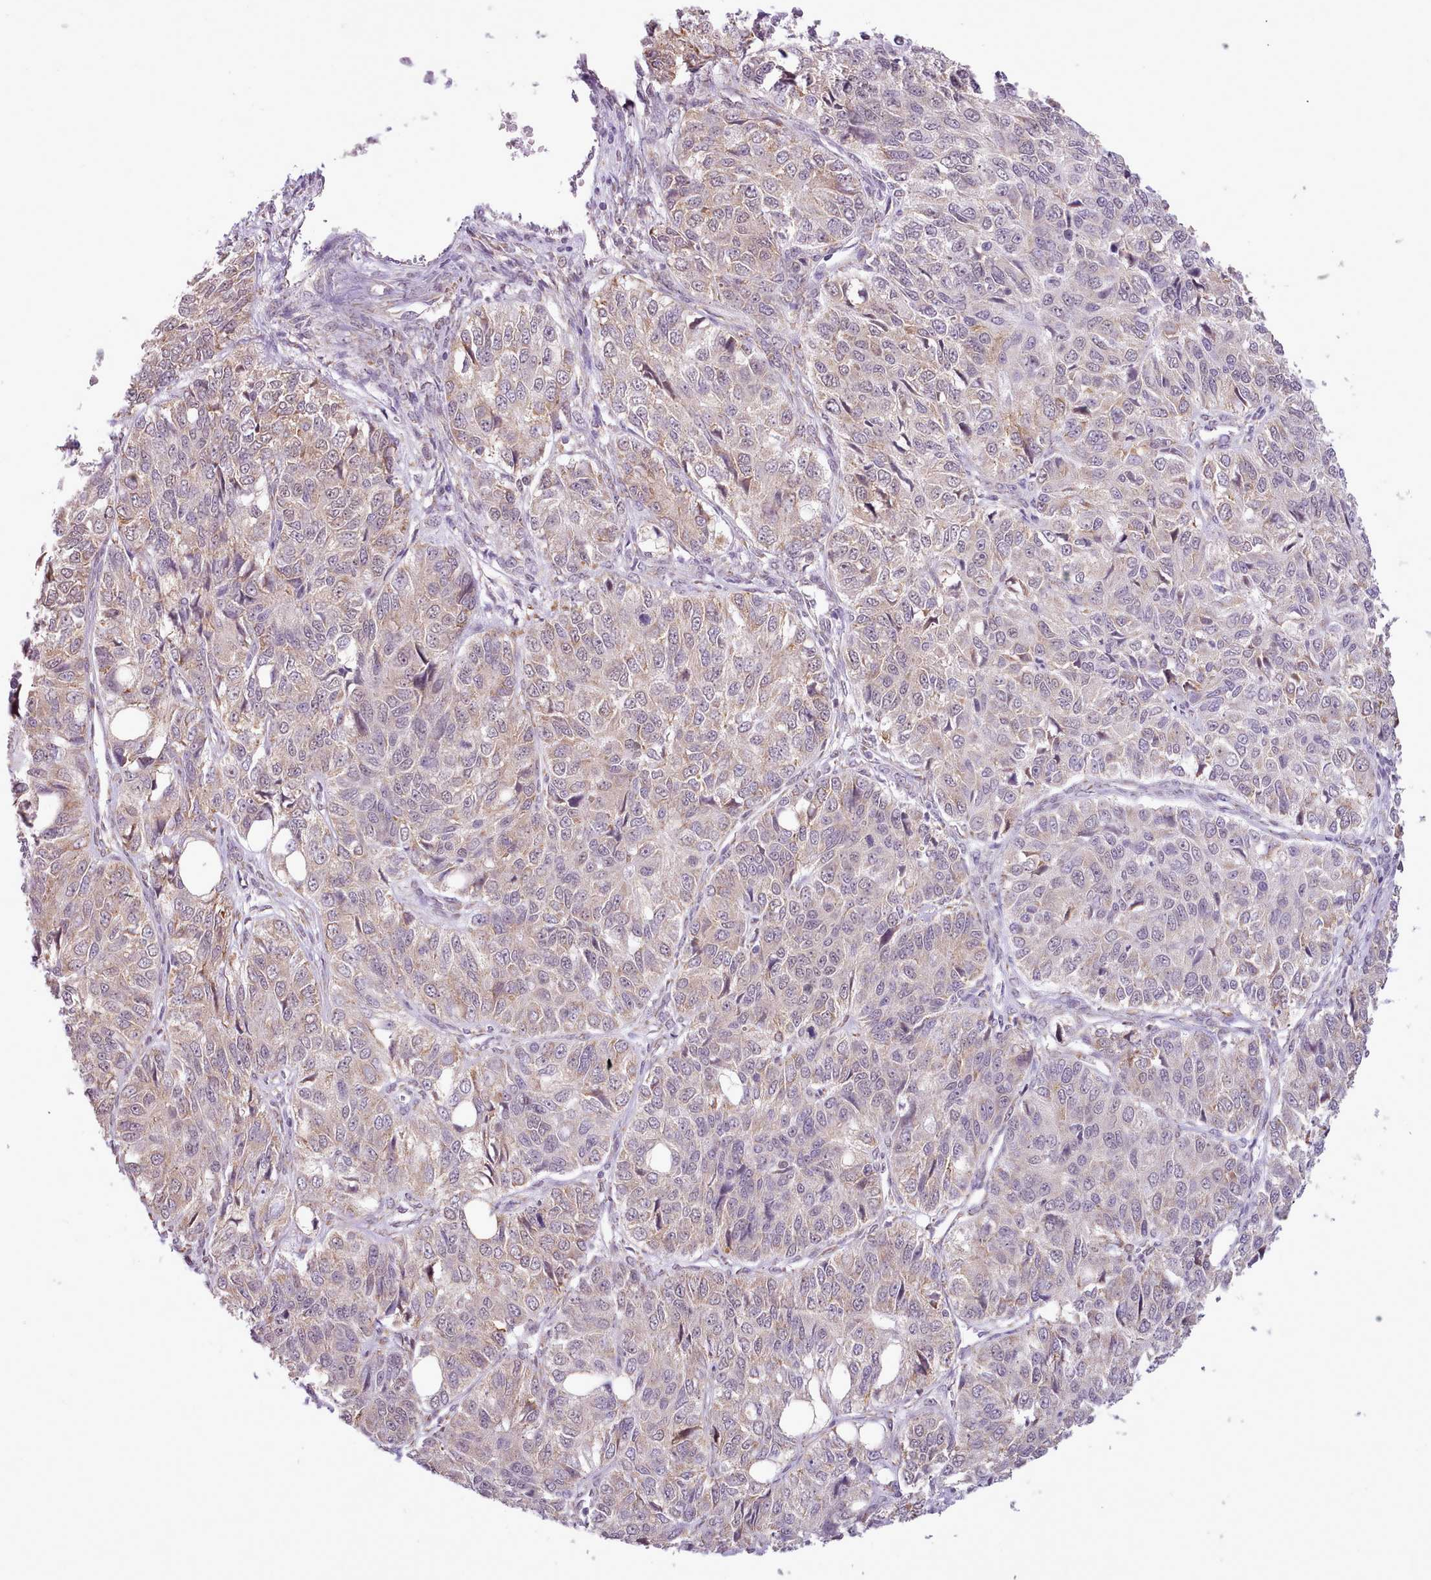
{"staining": {"intensity": "weak", "quantity": "25%-75%", "location": "cytoplasmic/membranous"}, "tissue": "ovarian cancer", "cell_type": "Tumor cells", "image_type": "cancer", "snomed": [{"axis": "morphology", "description": "Carcinoma, endometroid"}, {"axis": "topography", "description": "Ovary"}], "caption": "IHC image of ovarian cancer (endometroid carcinoma) stained for a protein (brown), which shows low levels of weak cytoplasmic/membranous positivity in approximately 25%-75% of tumor cells.", "gene": "SEC61B", "patient": {"sex": "female", "age": 51}}